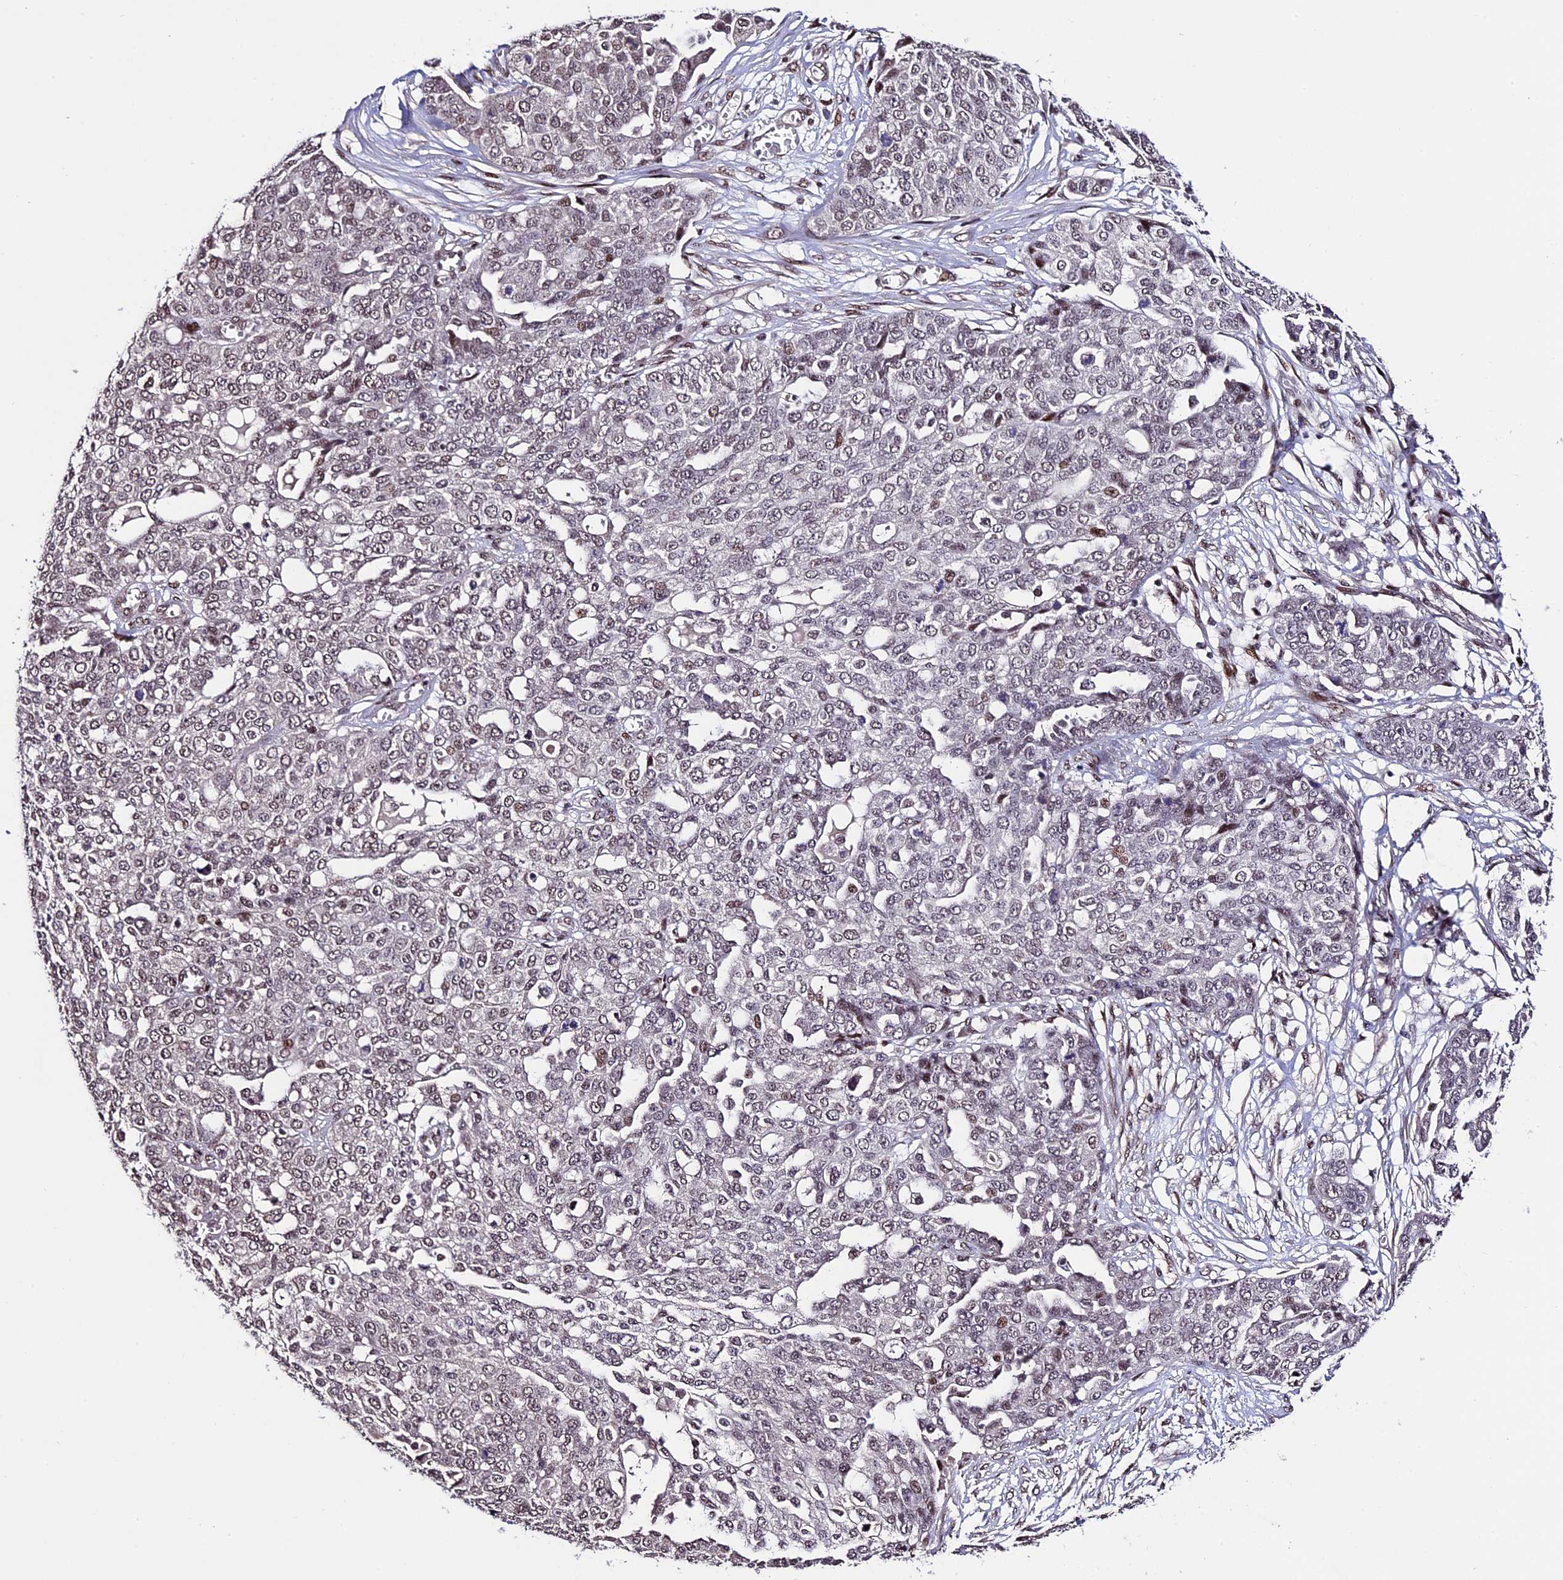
{"staining": {"intensity": "weak", "quantity": ">75%", "location": "nuclear"}, "tissue": "ovarian cancer", "cell_type": "Tumor cells", "image_type": "cancer", "snomed": [{"axis": "morphology", "description": "Cystadenocarcinoma, serous, NOS"}, {"axis": "topography", "description": "Soft tissue"}, {"axis": "topography", "description": "Ovary"}], "caption": "Protein staining exhibits weak nuclear positivity in about >75% of tumor cells in serous cystadenocarcinoma (ovarian).", "gene": "TCP11L2", "patient": {"sex": "female", "age": 57}}